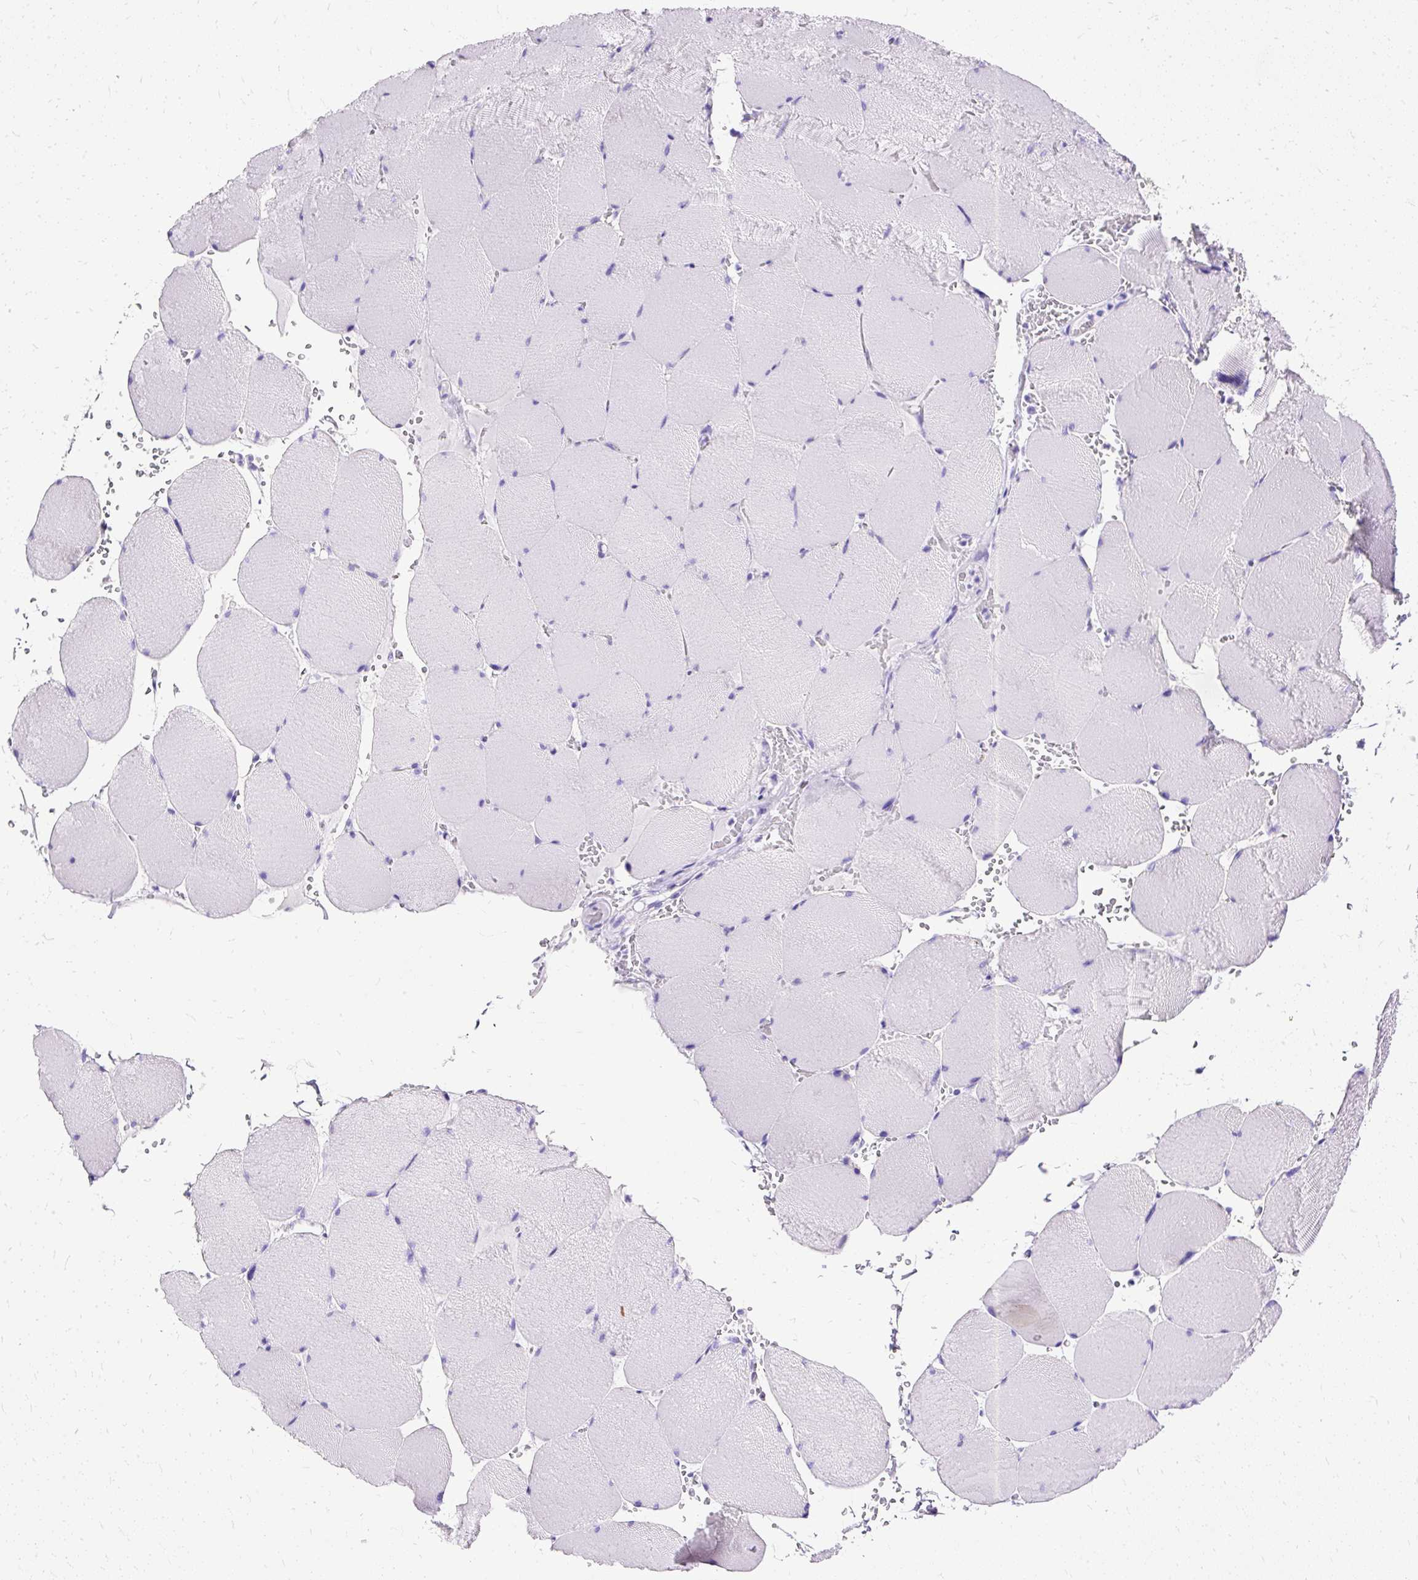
{"staining": {"intensity": "negative", "quantity": "none", "location": "none"}, "tissue": "skeletal muscle", "cell_type": "Myocytes", "image_type": "normal", "snomed": [{"axis": "morphology", "description": "Normal tissue, NOS"}, {"axis": "topography", "description": "Skeletal muscle"}, {"axis": "topography", "description": "Head-Neck"}], "caption": "Histopathology image shows no significant protein staining in myocytes of benign skeletal muscle.", "gene": "SLC8A2", "patient": {"sex": "male", "age": 66}}